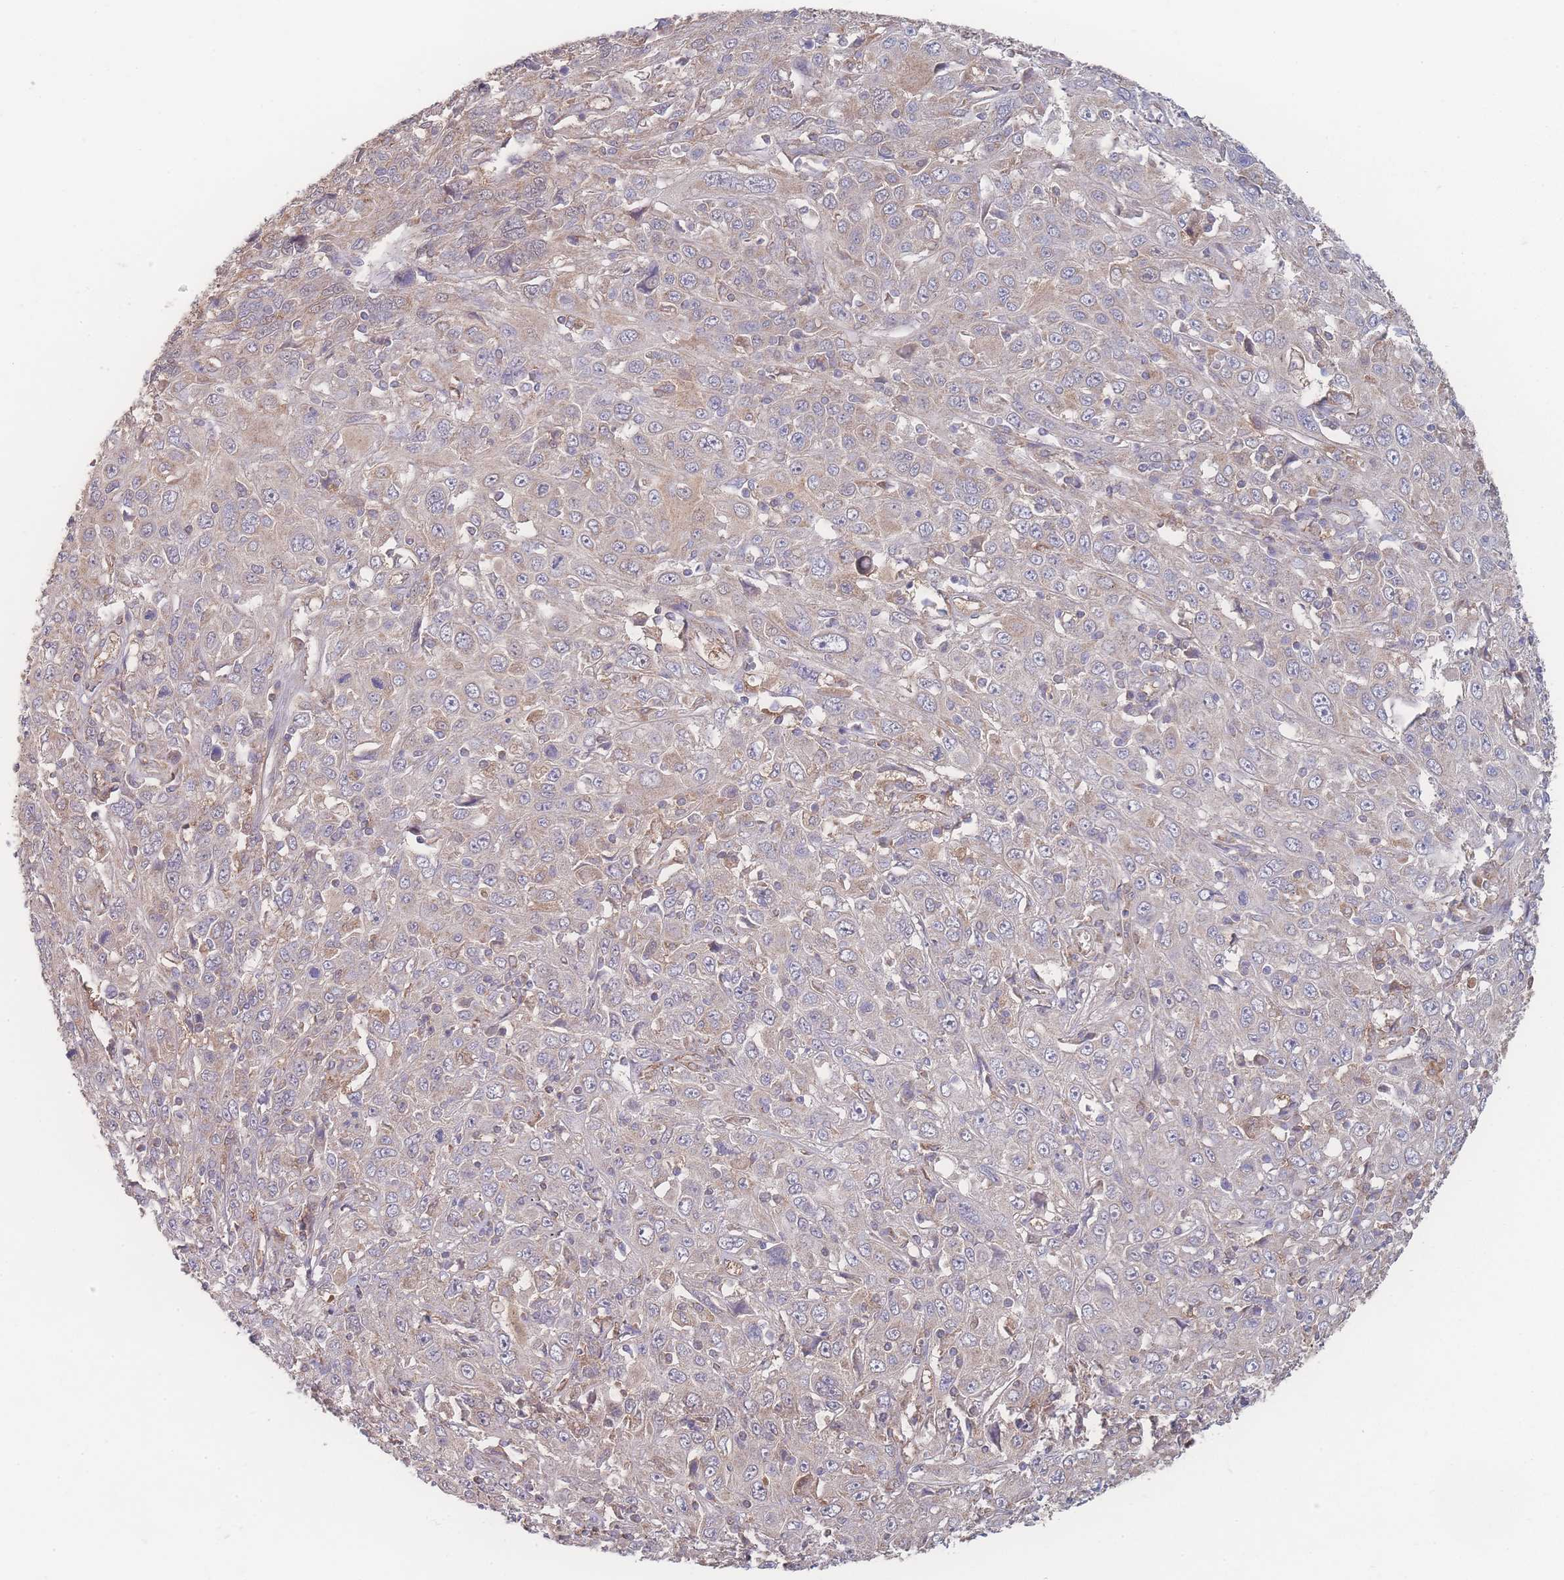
{"staining": {"intensity": "negative", "quantity": "none", "location": "none"}, "tissue": "cervical cancer", "cell_type": "Tumor cells", "image_type": "cancer", "snomed": [{"axis": "morphology", "description": "Squamous cell carcinoma, NOS"}, {"axis": "topography", "description": "Cervix"}], "caption": "DAB immunohistochemical staining of cervical cancer demonstrates no significant expression in tumor cells. (Stains: DAB IHC with hematoxylin counter stain, Microscopy: brightfield microscopy at high magnification).", "gene": "GIPR", "patient": {"sex": "female", "age": 46}}